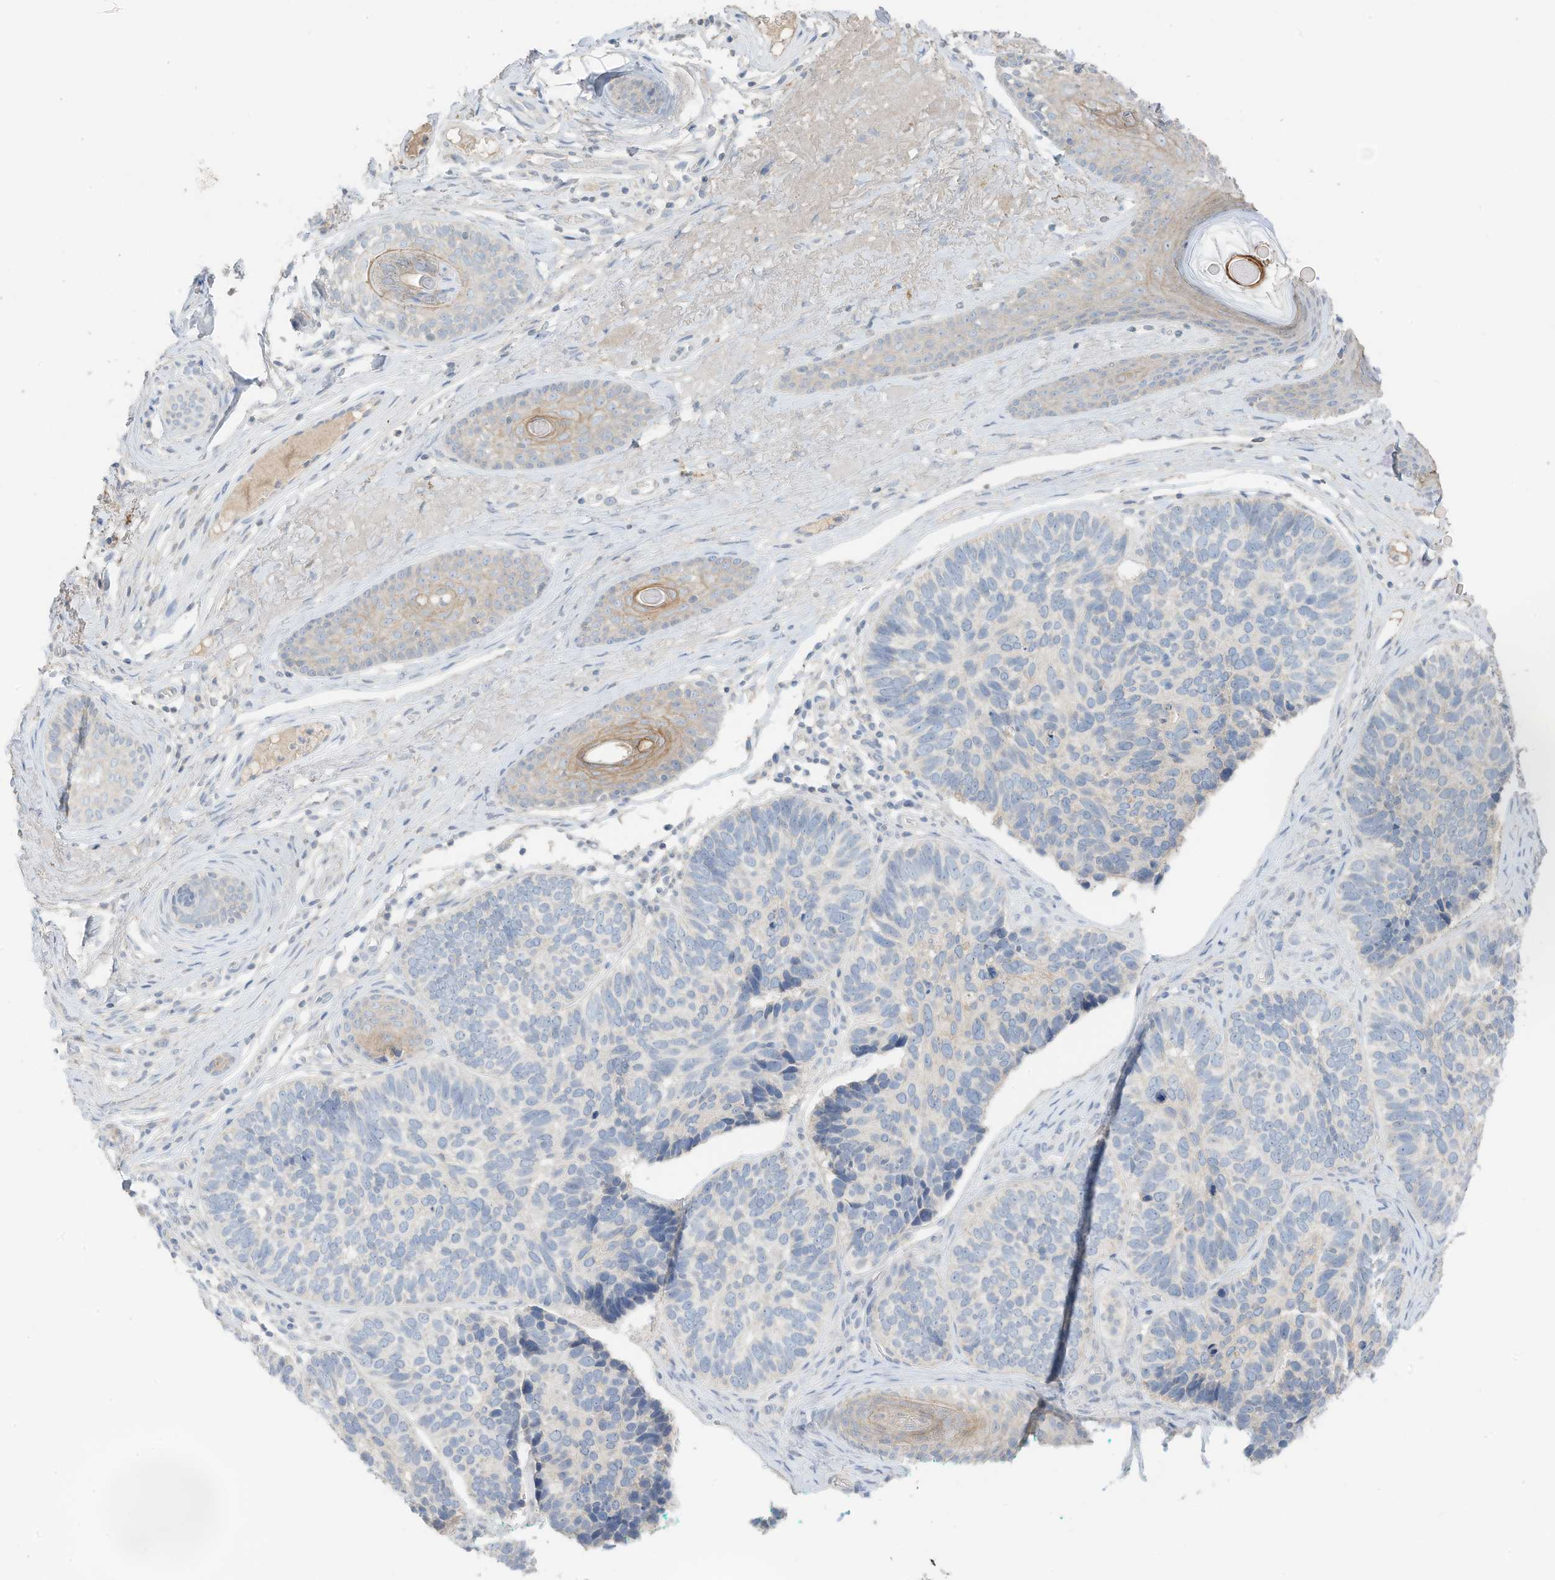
{"staining": {"intensity": "negative", "quantity": "none", "location": "none"}, "tissue": "skin cancer", "cell_type": "Tumor cells", "image_type": "cancer", "snomed": [{"axis": "morphology", "description": "Basal cell carcinoma"}, {"axis": "topography", "description": "Skin"}], "caption": "Tumor cells show no significant expression in skin cancer.", "gene": "CAPN13", "patient": {"sex": "male", "age": 62}}